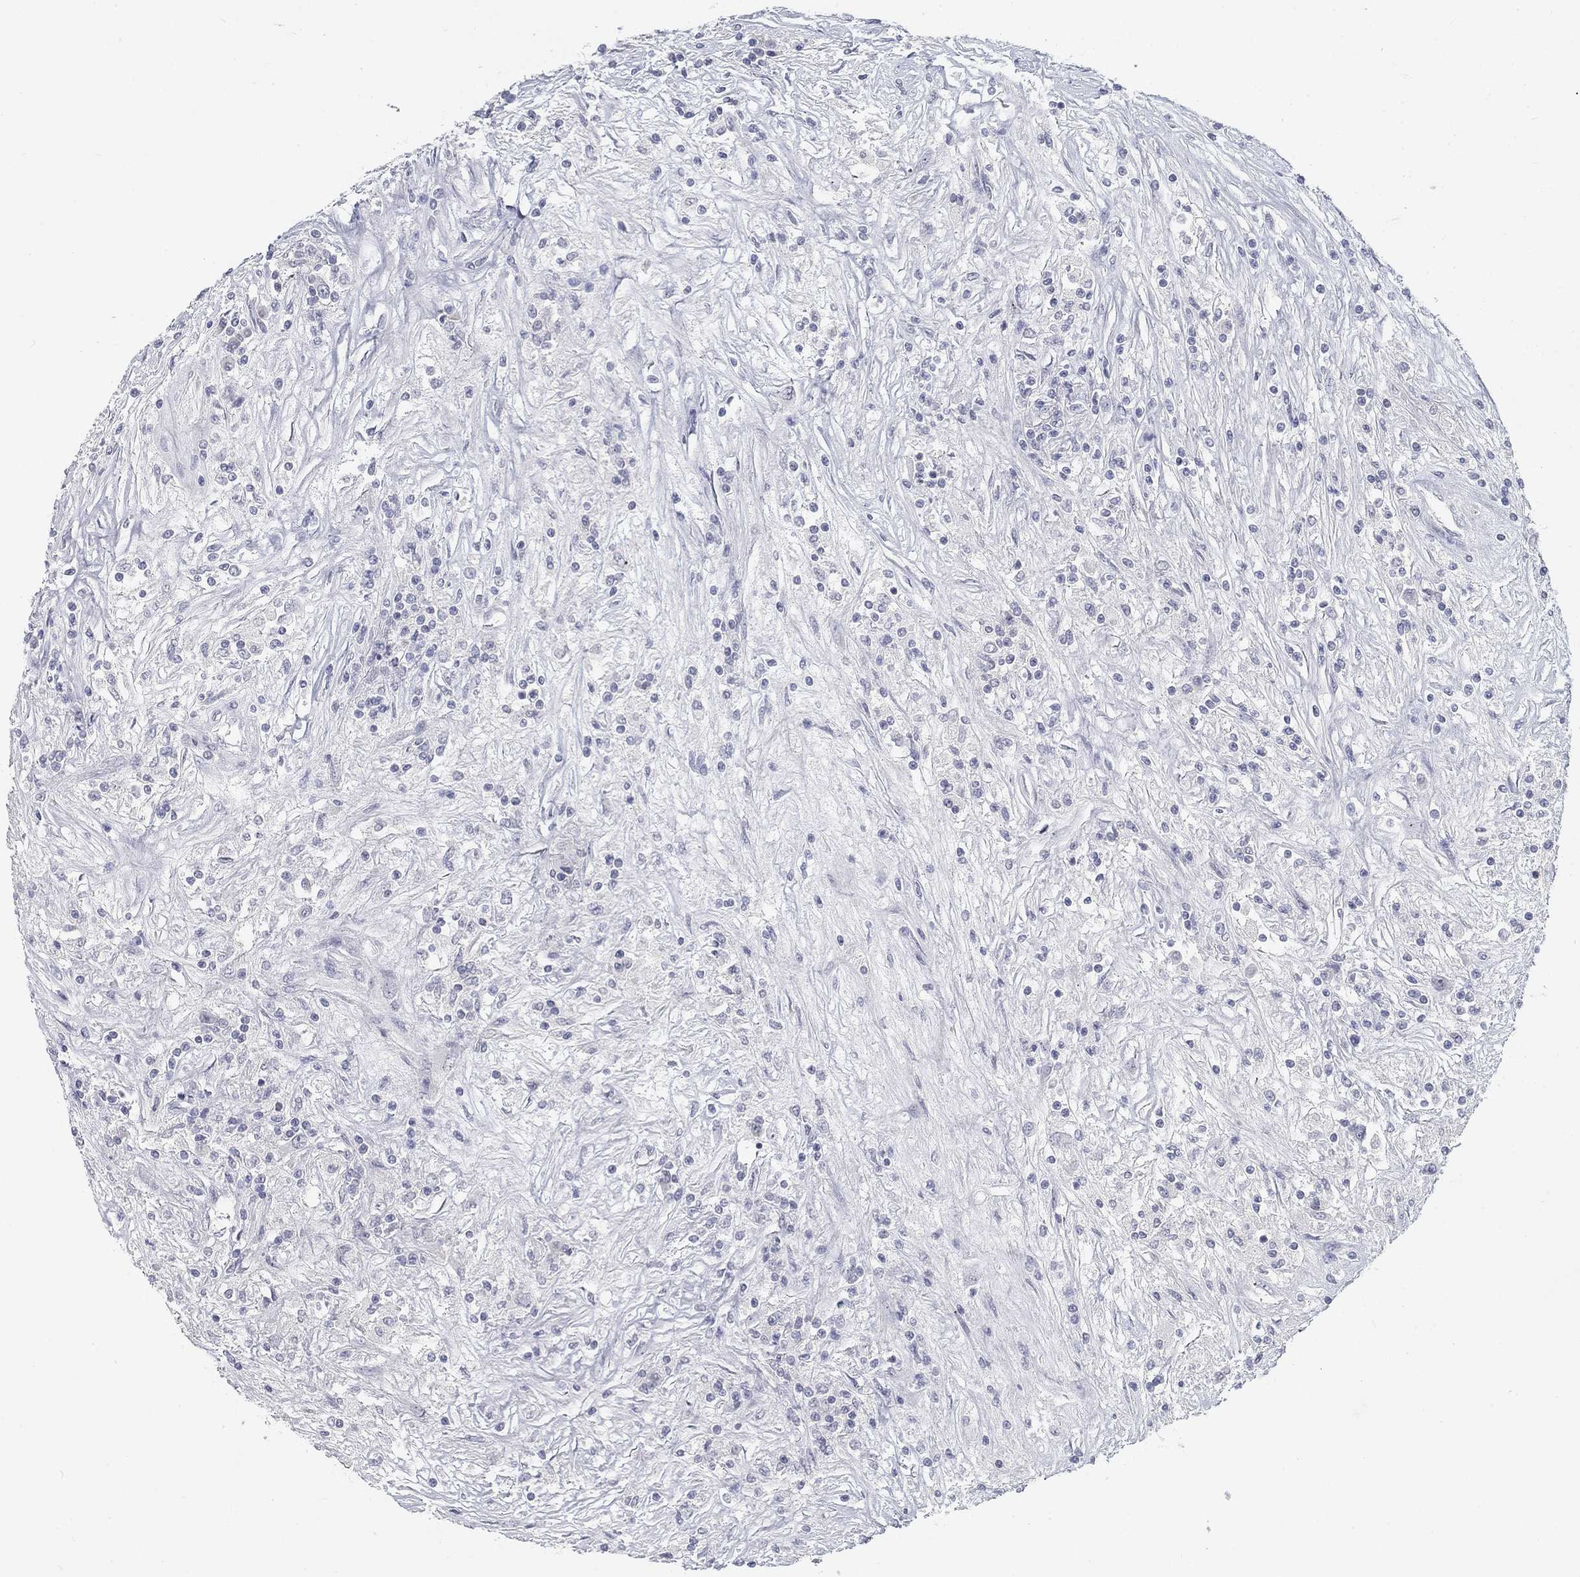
{"staining": {"intensity": "negative", "quantity": "none", "location": "none"}, "tissue": "renal cancer", "cell_type": "Tumor cells", "image_type": "cancer", "snomed": [{"axis": "morphology", "description": "Adenocarcinoma, NOS"}, {"axis": "topography", "description": "Kidney"}], "caption": "Photomicrograph shows no protein expression in tumor cells of renal cancer tissue. The staining was performed using DAB to visualize the protein expression in brown, while the nuclei were stained in blue with hematoxylin (Magnification: 20x).", "gene": "ATP1A3", "patient": {"sex": "female", "age": 67}}